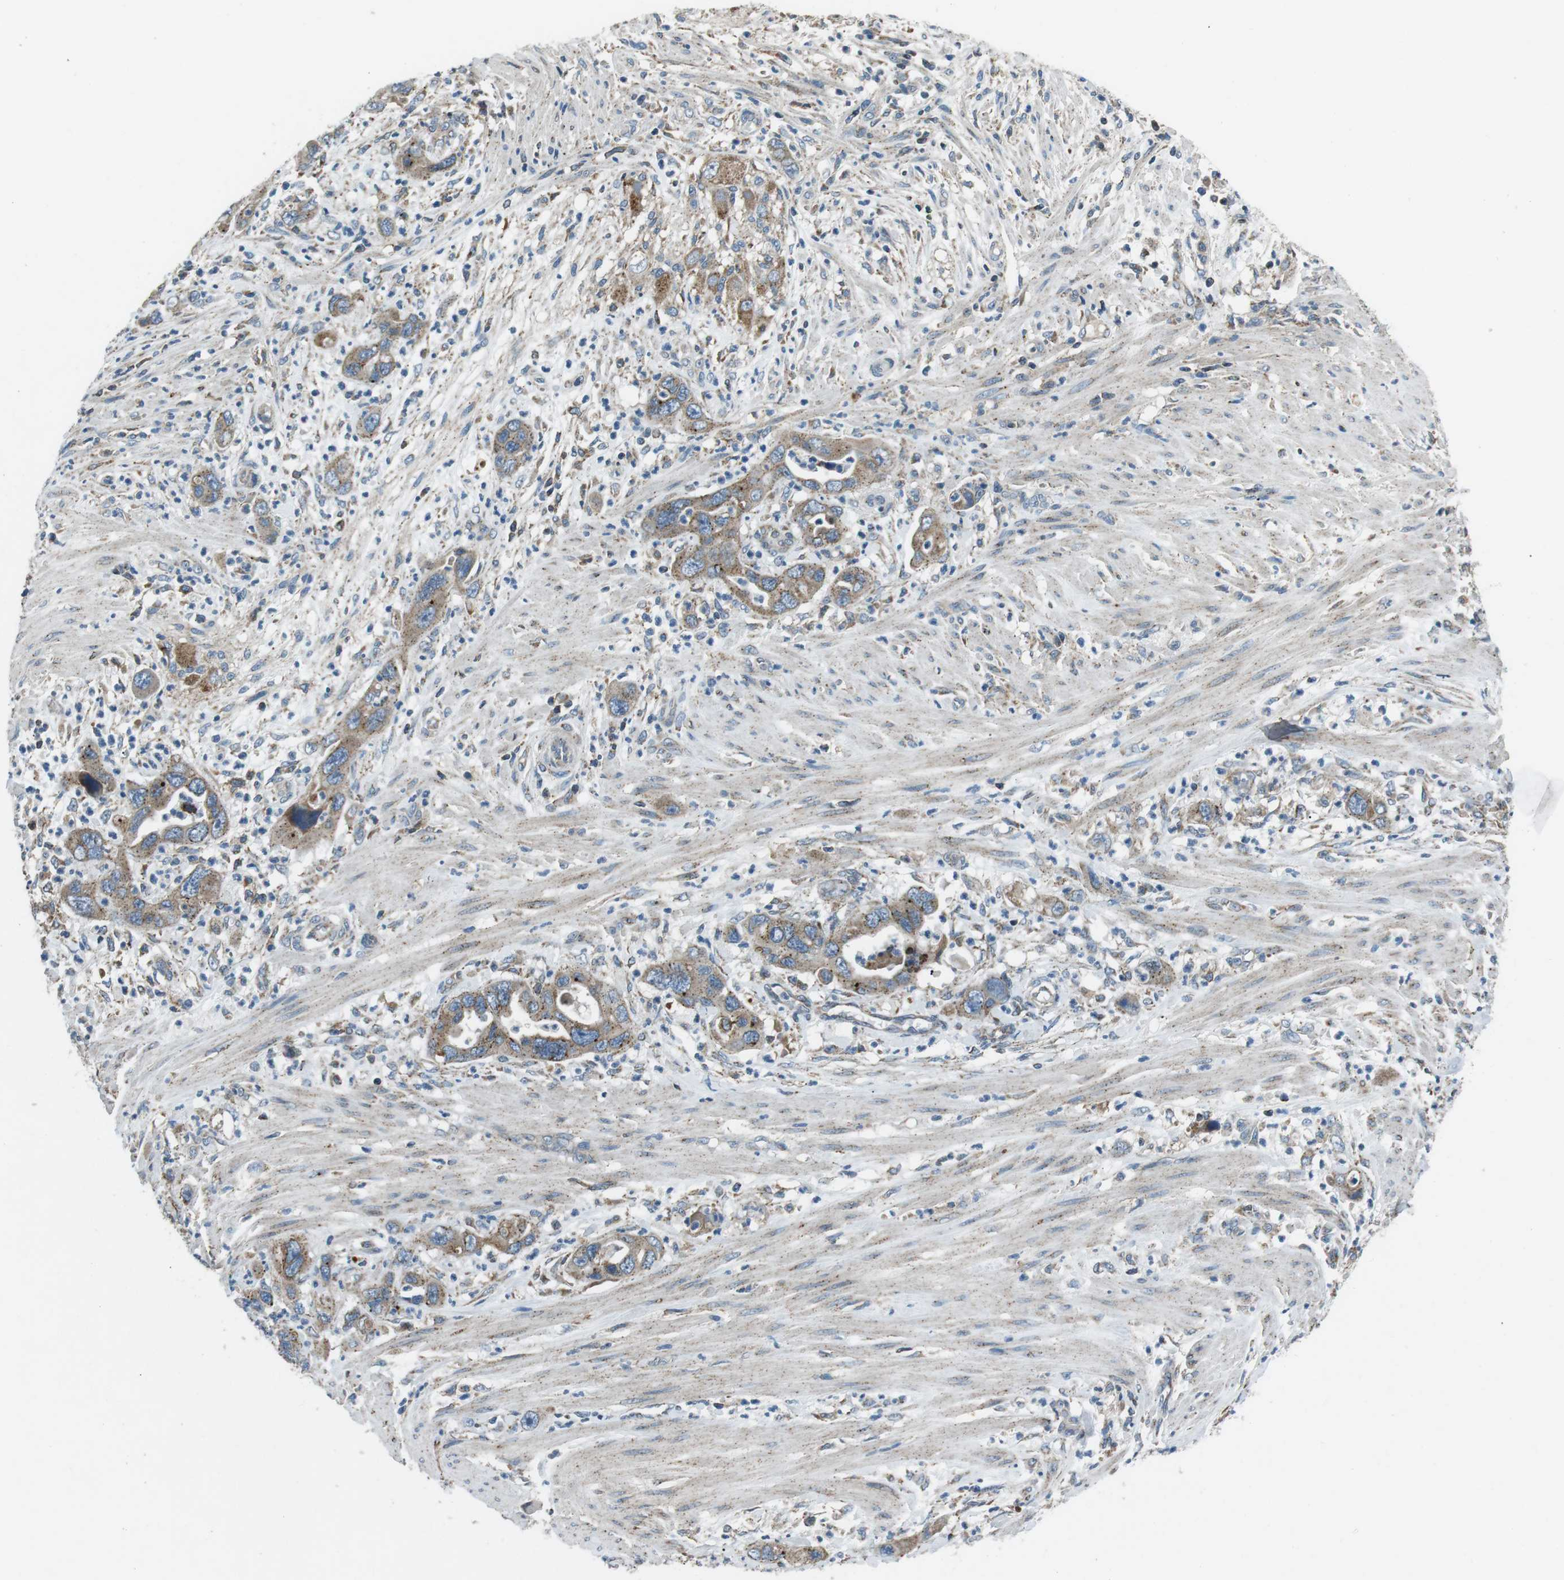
{"staining": {"intensity": "weak", "quantity": ">75%", "location": "cytoplasmic/membranous"}, "tissue": "pancreatic cancer", "cell_type": "Tumor cells", "image_type": "cancer", "snomed": [{"axis": "morphology", "description": "Adenocarcinoma, NOS"}, {"axis": "topography", "description": "Pancreas"}], "caption": "Immunohistochemical staining of human pancreatic cancer displays low levels of weak cytoplasmic/membranous protein expression in about >75% of tumor cells.", "gene": "FAM3B", "patient": {"sex": "female", "age": 71}}